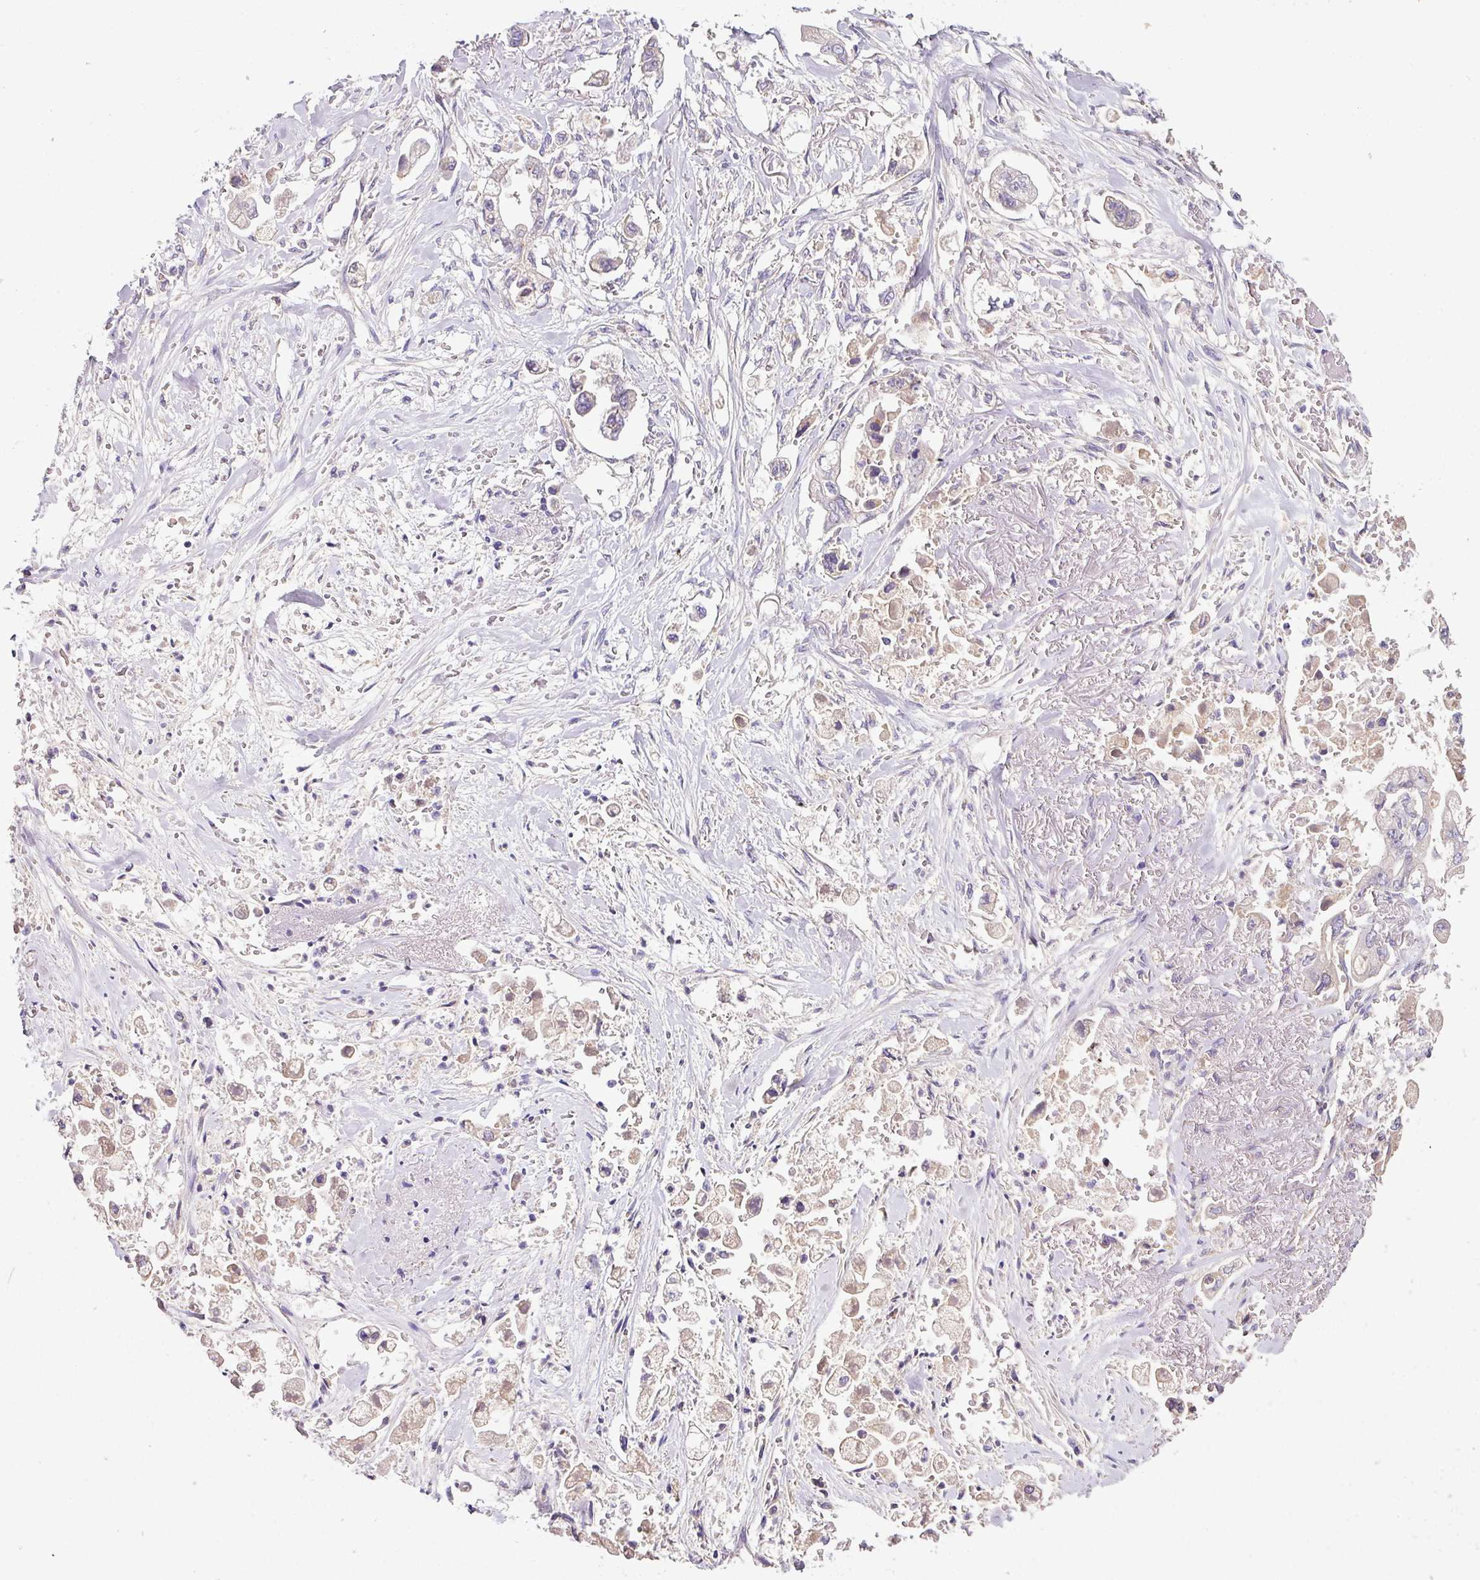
{"staining": {"intensity": "negative", "quantity": "none", "location": "none"}, "tissue": "stomach cancer", "cell_type": "Tumor cells", "image_type": "cancer", "snomed": [{"axis": "morphology", "description": "Adenocarcinoma, NOS"}, {"axis": "topography", "description": "Stomach"}], "caption": "A high-resolution photomicrograph shows immunohistochemistry (IHC) staining of stomach adenocarcinoma, which reveals no significant expression in tumor cells. The staining was performed using DAB (3,3'-diaminobenzidine) to visualize the protein expression in brown, while the nuclei were stained in blue with hematoxylin (Magnification: 20x).", "gene": "SLAMF6", "patient": {"sex": "male", "age": 62}}